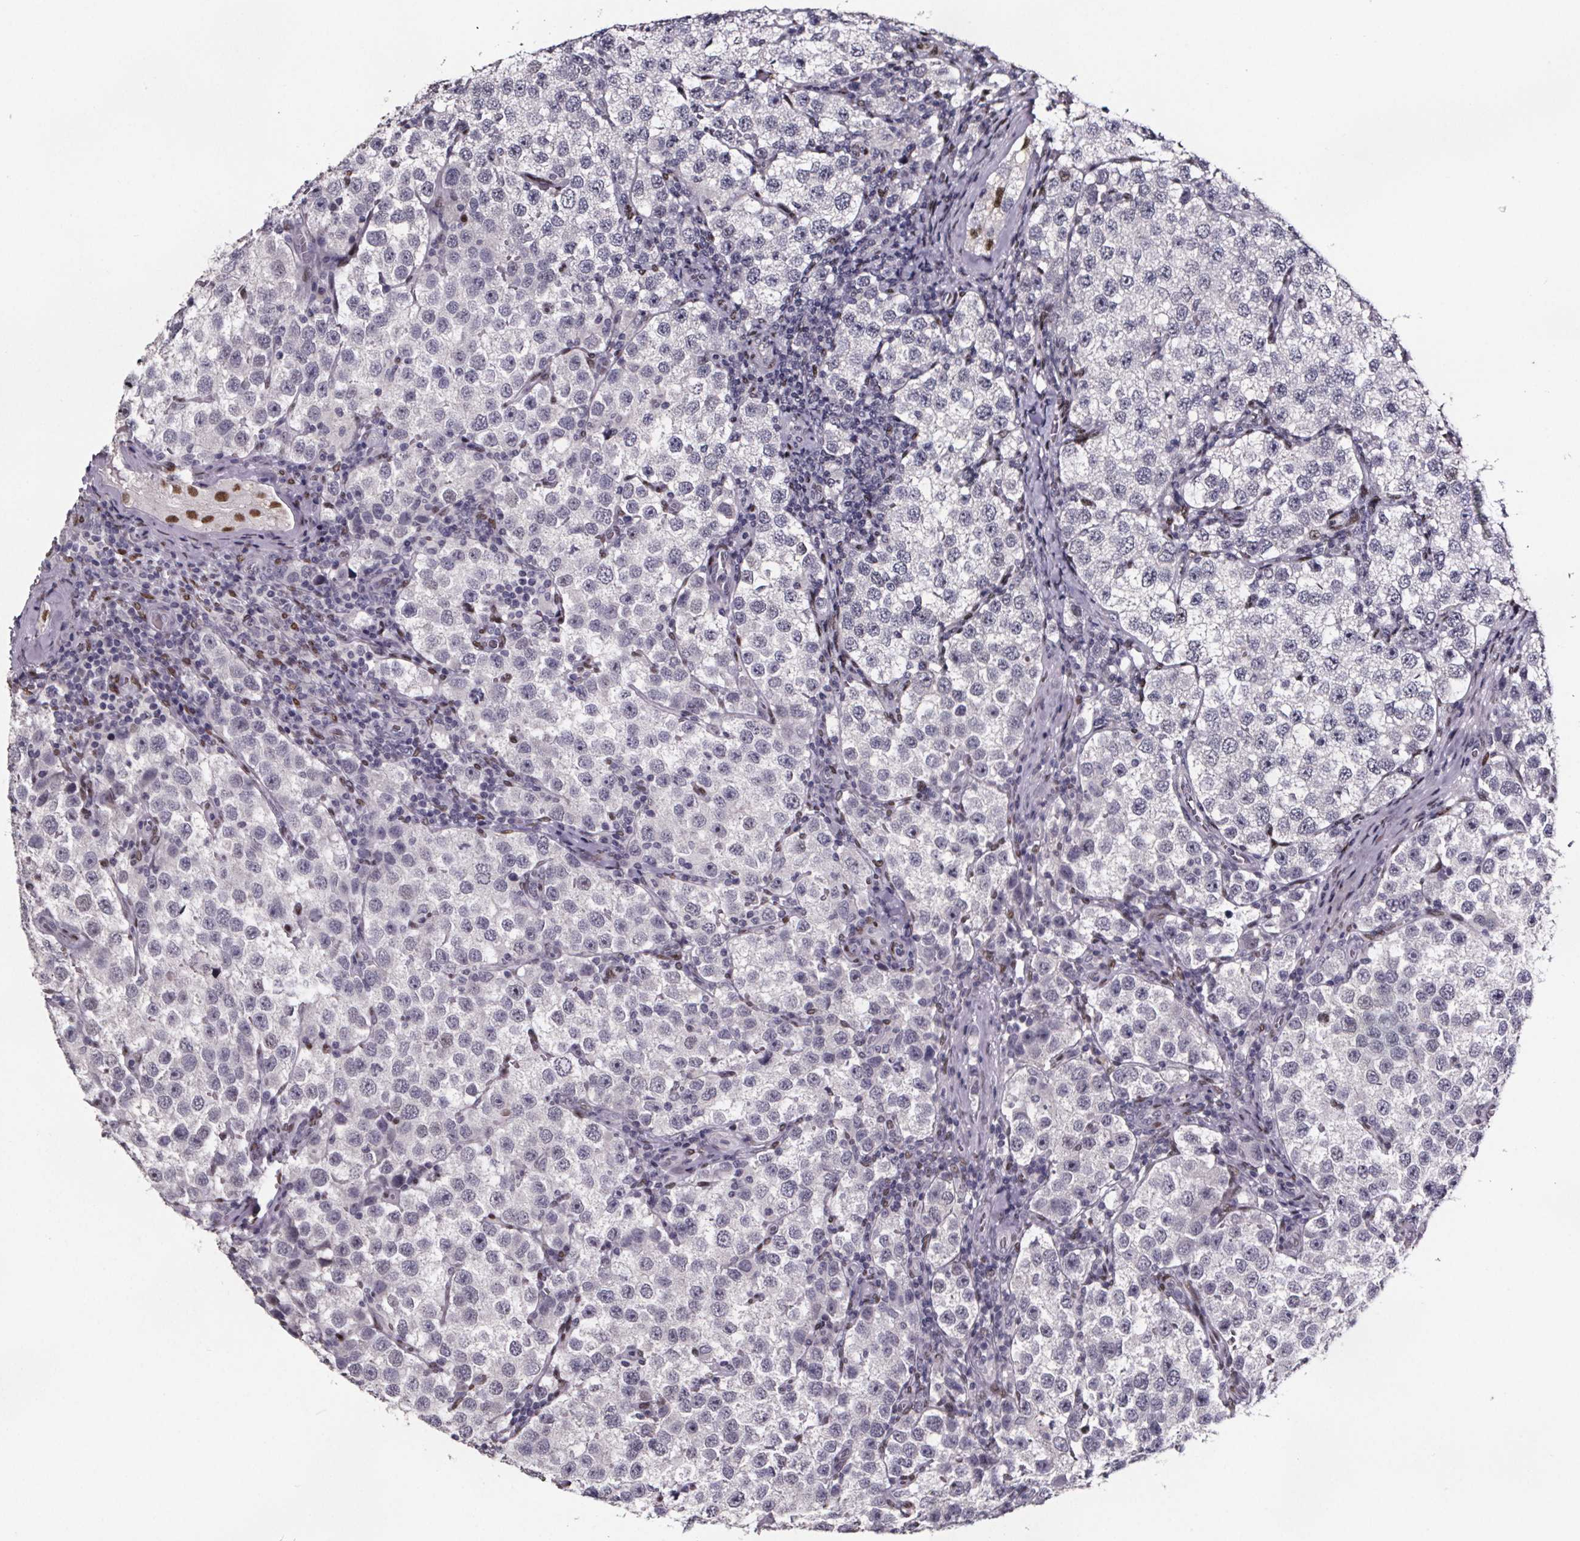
{"staining": {"intensity": "negative", "quantity": "none", "location": "none"}, "tissue": "testis cancer", "cell_type": "Tumor cells", "image_type": "cancer", "snomed": [{"axis": "morphology", "description": "Seminoma, NOS"}, {"axis": "topography", "description": "Testis"}], "caption": "Tumor cells show no significant protein staining in seminoma (testis).", "gene": "AR", "patient": {"sex": "male", "age": 37}}